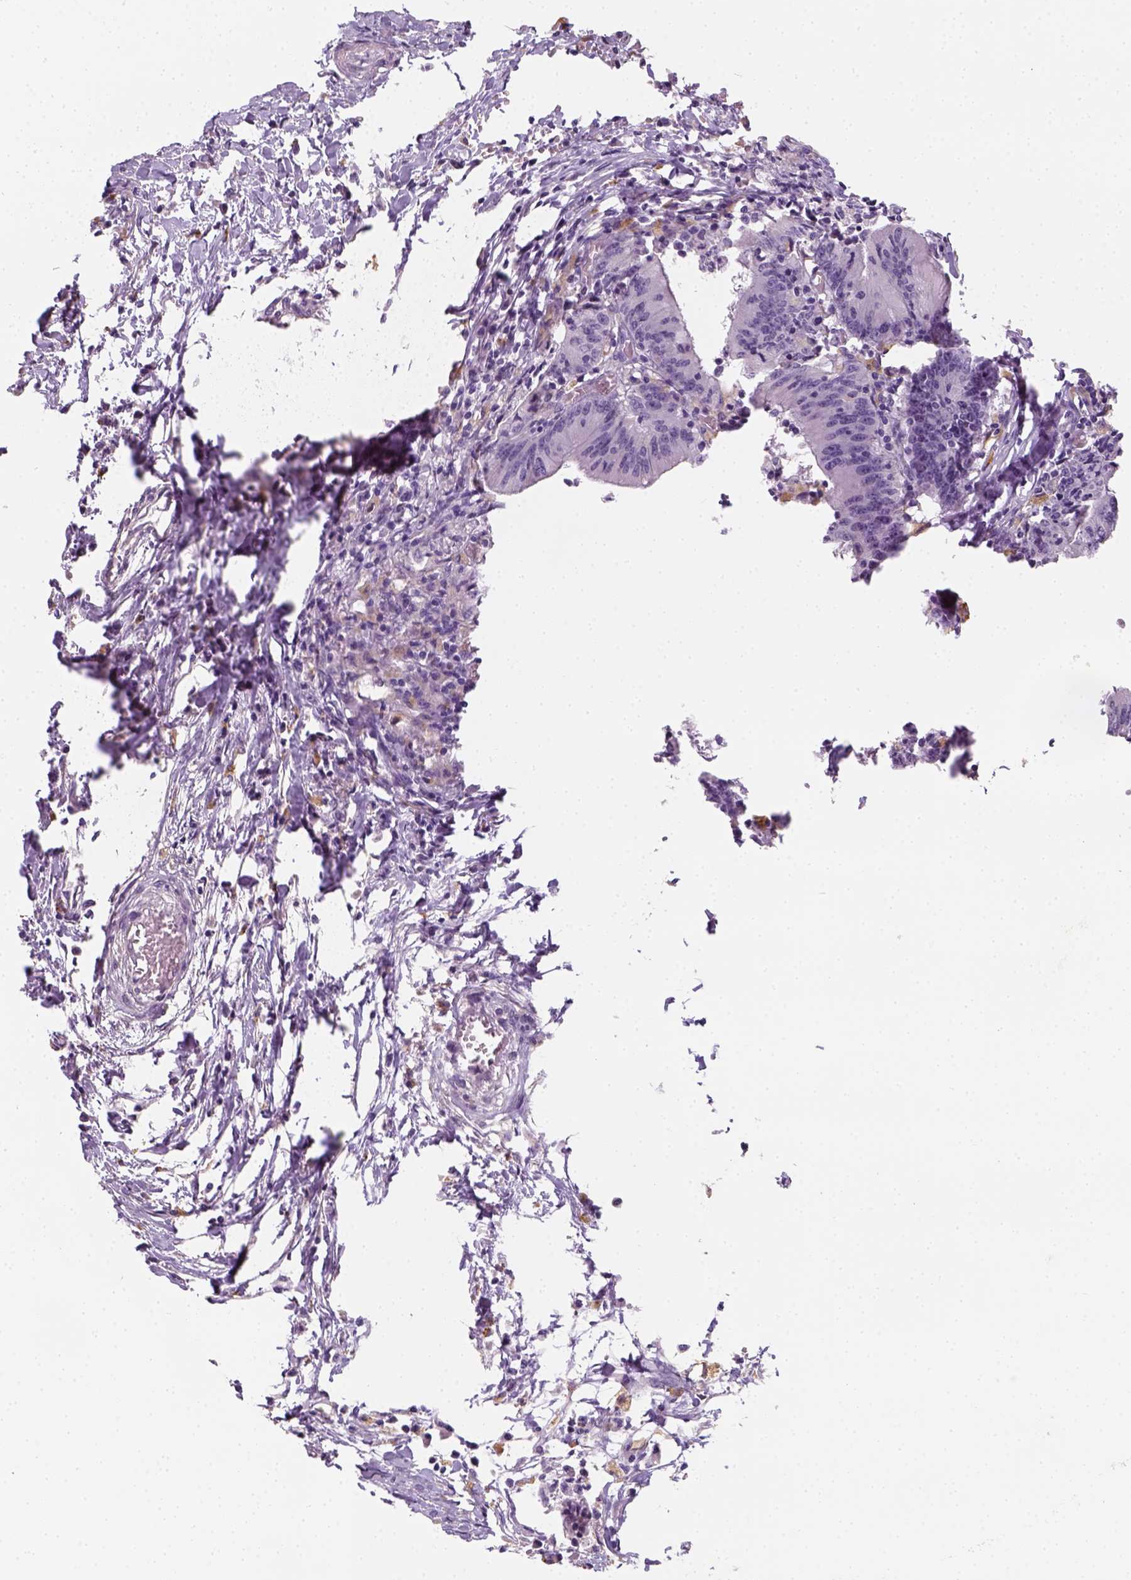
{"staining": {"intensity": "negative", "quantity": "none", "location": "none"}, "tissue": "colorectal cancer", "cell_type": "Tumor cells", "image_type": "cancer", "snomed": [{"axis": "morphology", "description": "Adenocarcinoma, NOS"}, {"axis": "topography", "description": "Colon"}], "caption": "IHC image of human adenocarcinoma (colorectal) stained for a protein (brown), which reveals no positivity in tumor cells.", "gene": "FAM163B", "patient": {"sex": "female", "age": 78}}